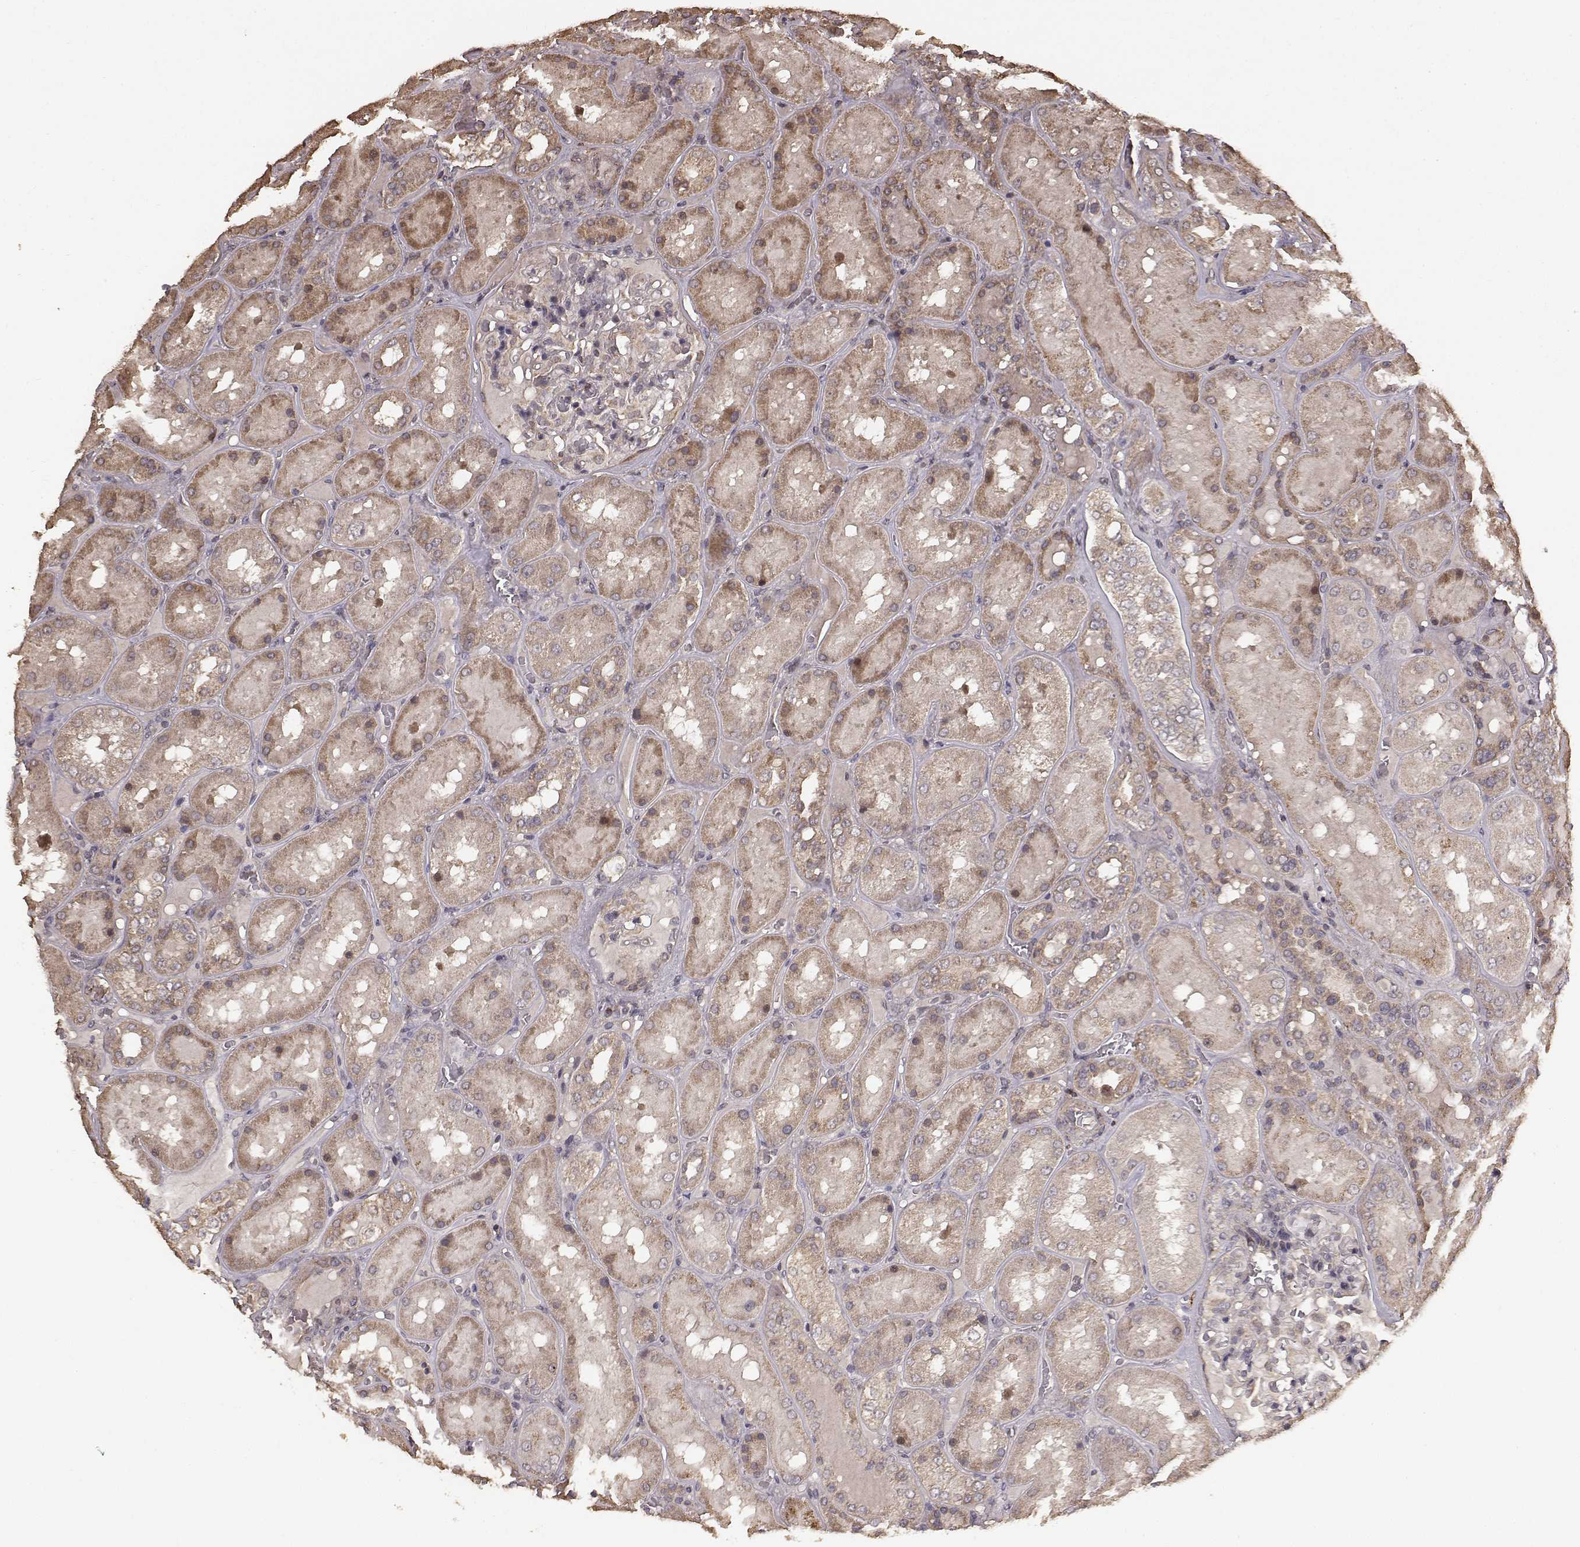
{"staining": {"intensity": "moderate", "quantity": "25%-75%", "location": "cytoplasmic/membranous"}, "tissue": "kidney", "cell_type": "Cells in glomeruli", "image_type": "normal", "snomed": [{"axis": "morphology", "description": "Normal tissue, NOS"}, {"axis": "topography", "description": "Kidney"}], "caption": "Immunohistochemistry image of benign kidney stained for a protein (brown), which demonstrates medium levels of moderate cytoplasmic/membranous expression in about 25%-75% of cells in glomeruli.", "gene": "USP15", "patient": {"sex": "male", "age": 73}}